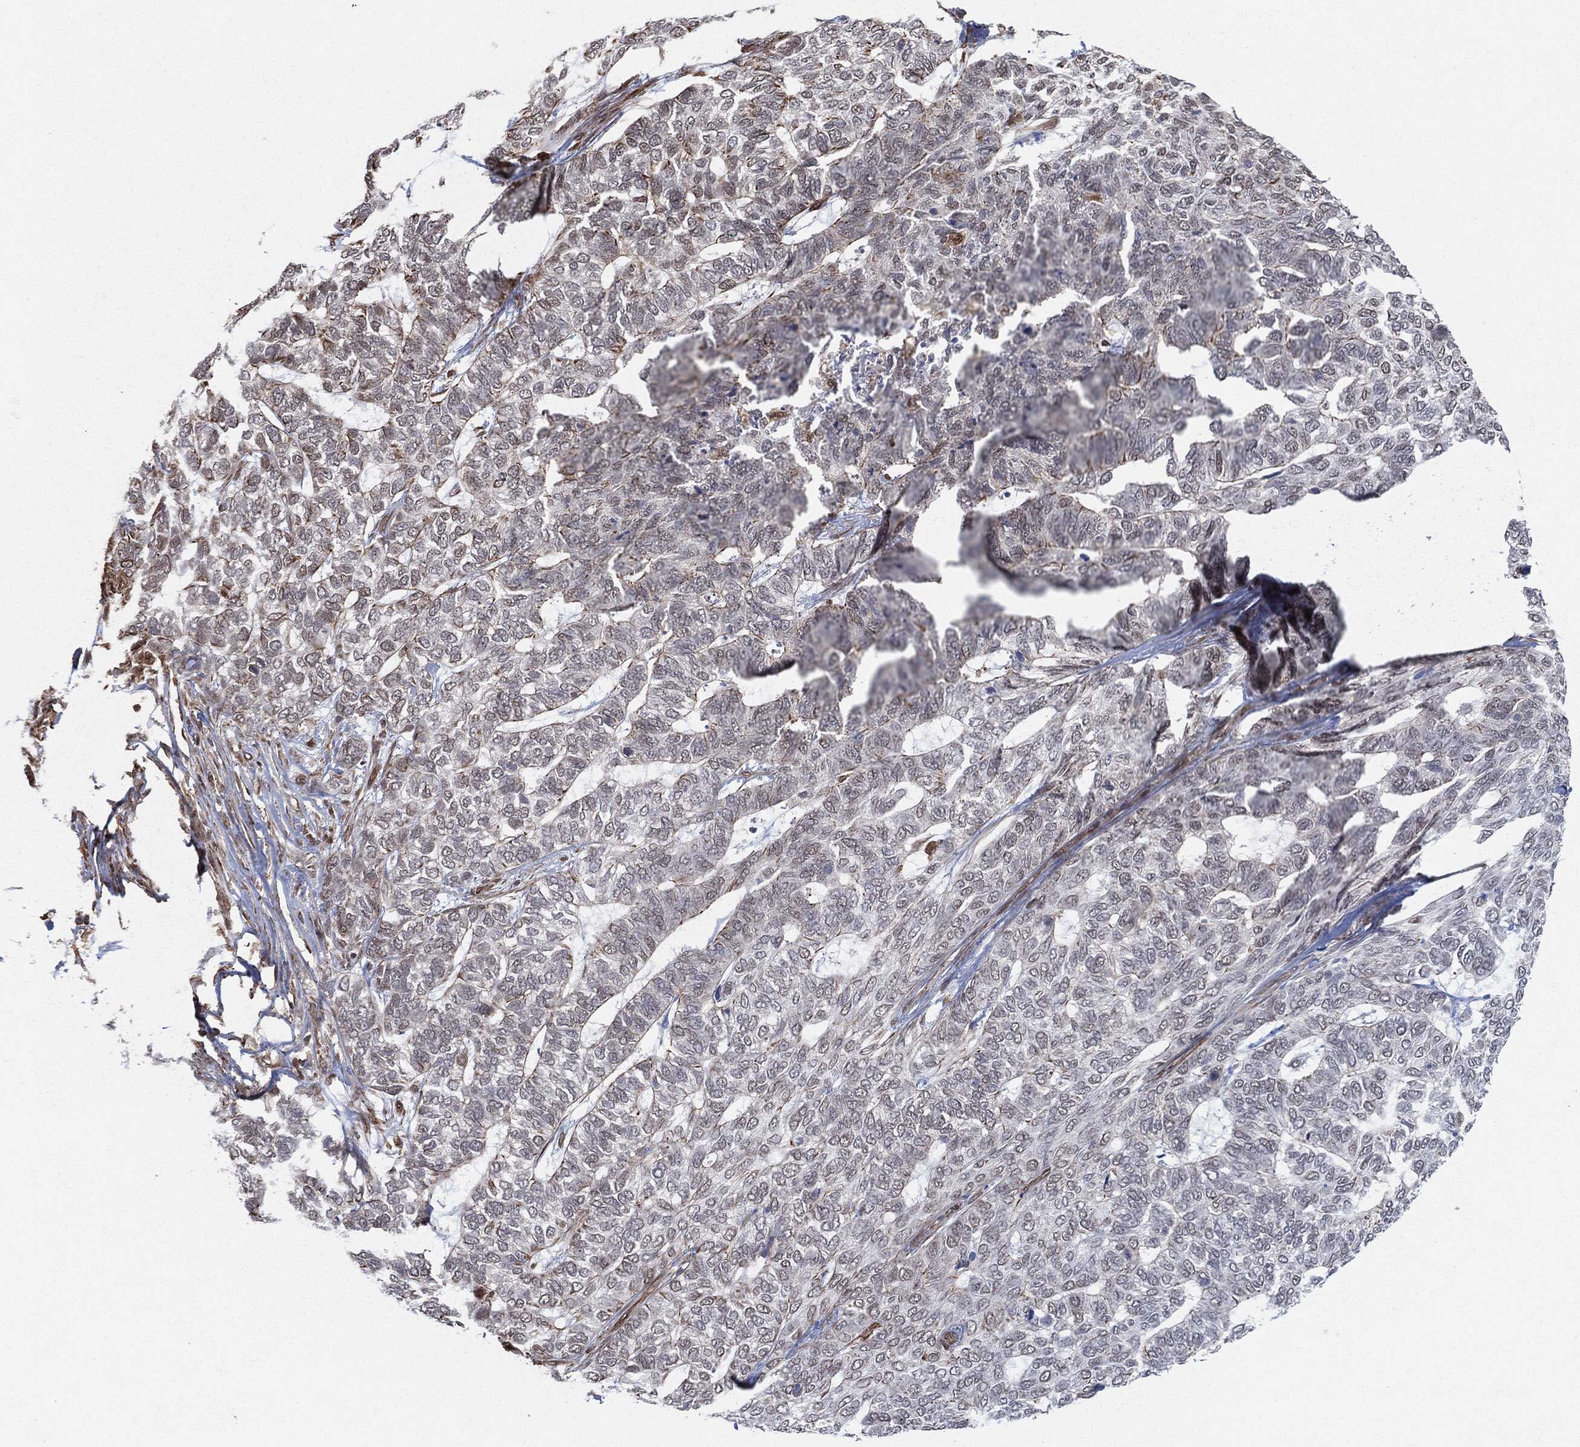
{"staining": {"intensity": "negative", "quantity": "none", "location": "none"}, "tissue": "skin cancer", "cell_type": "Tumor cells", "image_type": "cancer", "snomed": [{"axis": "morphology", "description": "Basal cell carcinoma"}, {"axis": "topography", "description": "Skin"}], "caption": "Skin cancer stained for a protein using IHC displays no expression tumor cells.", "gene": "TP53RK", "patient": {"sex": "female", "age": 65}}